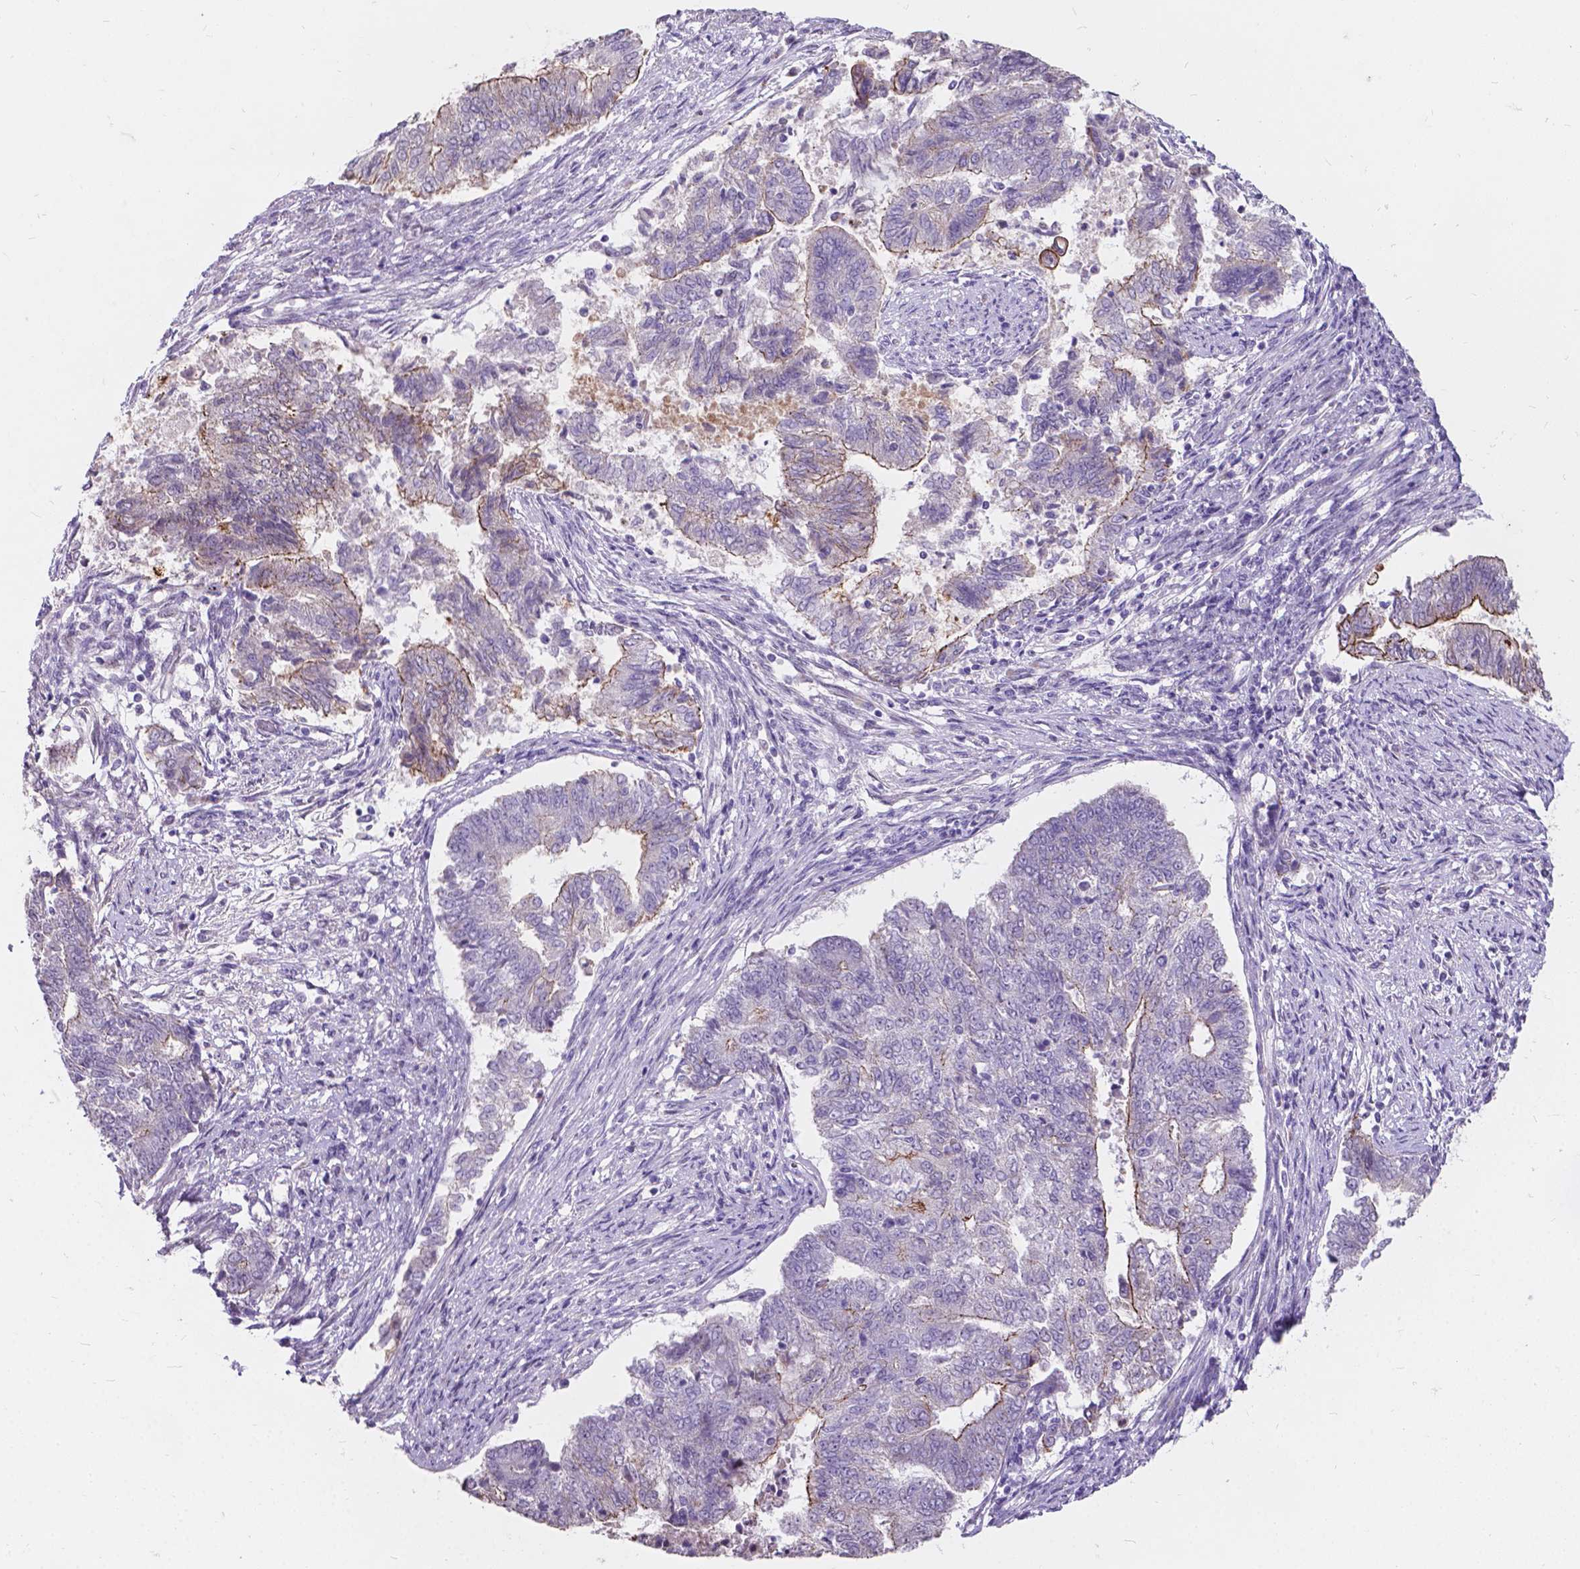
{"staining": {"intensity": "weak", "quantity": "<25%", "location": "cytoplasmic/membranous"}, "tissue": "endometrial cancer", "cell_type": "Tumor cells", "image_type": "cancer", "snomed": [{"axis": "morphology", "description": "Adenocarcinoma, NOS"}, {"axis": "topography", "description": "Endometrium"}], "caption": "Immunohistochemical staining of endometrial adenocarcinoma reveals no significant staining in tumor cells. (IHC, brightfield microscopy, high magnification).", "gene": "MYH14", "patient": {"sex": "female", "age": 65}}